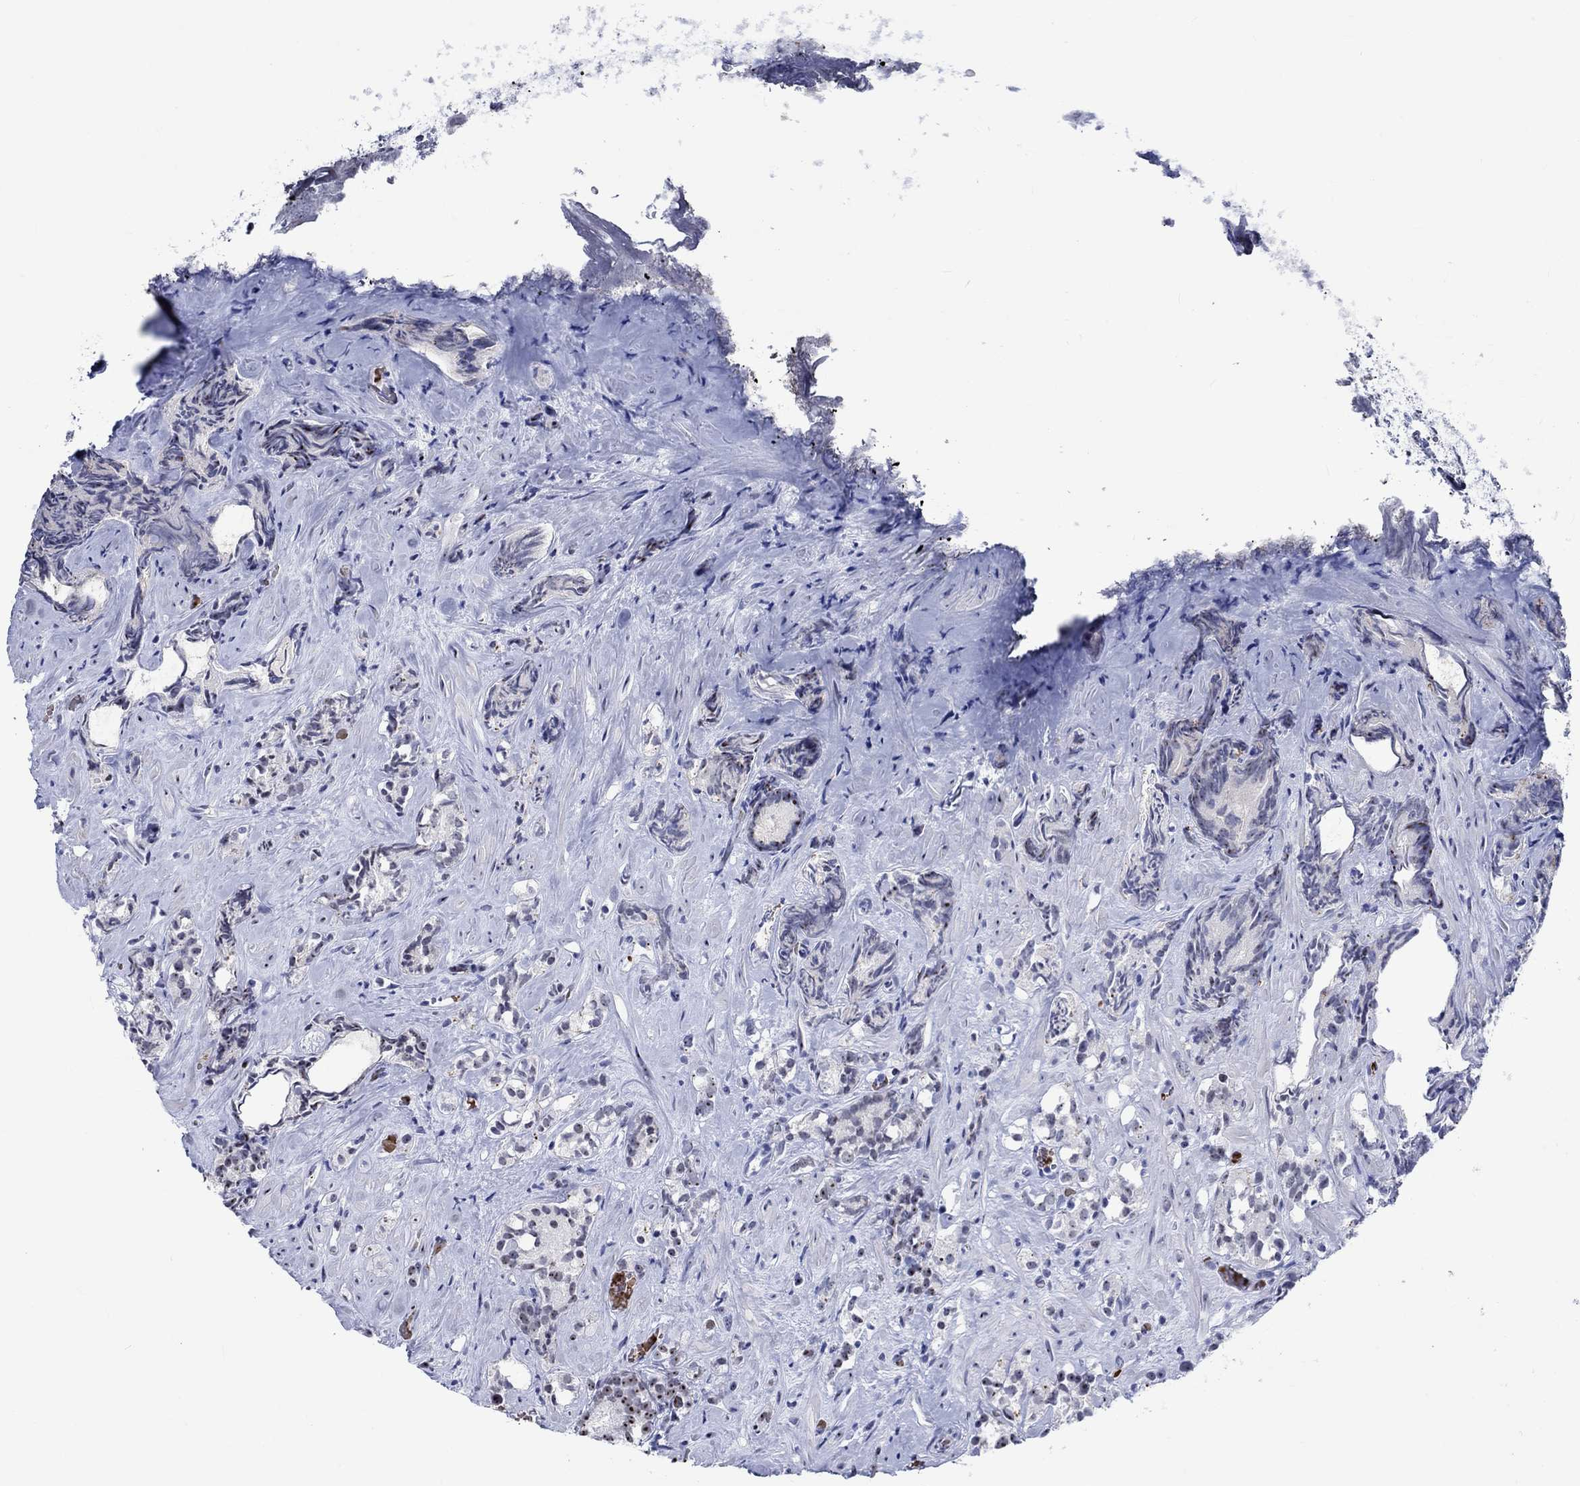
{"staining": {"intensity": "strong", "quantity": "<25%", "location": "nuclear"}, "tissue": "prostate cancer", "cell_type": "Tumor cells", "image_type": "cancer", "snomed": [{"axis": "morphology", "description": "Adenocarcinoma, High grade"}, {"axis": "topography", "description": "Prostate"}], "caption": "Prostate cancer tissue shows strong nuclear staining in about <25% of tumor cells The protein of interest is stained brown, and the nuclei are stained in blue (DAB IHC with brightfield microscopy, high magnification).", "gene": "ZNF446", "patient": {"sex": "male", "age": 90}}